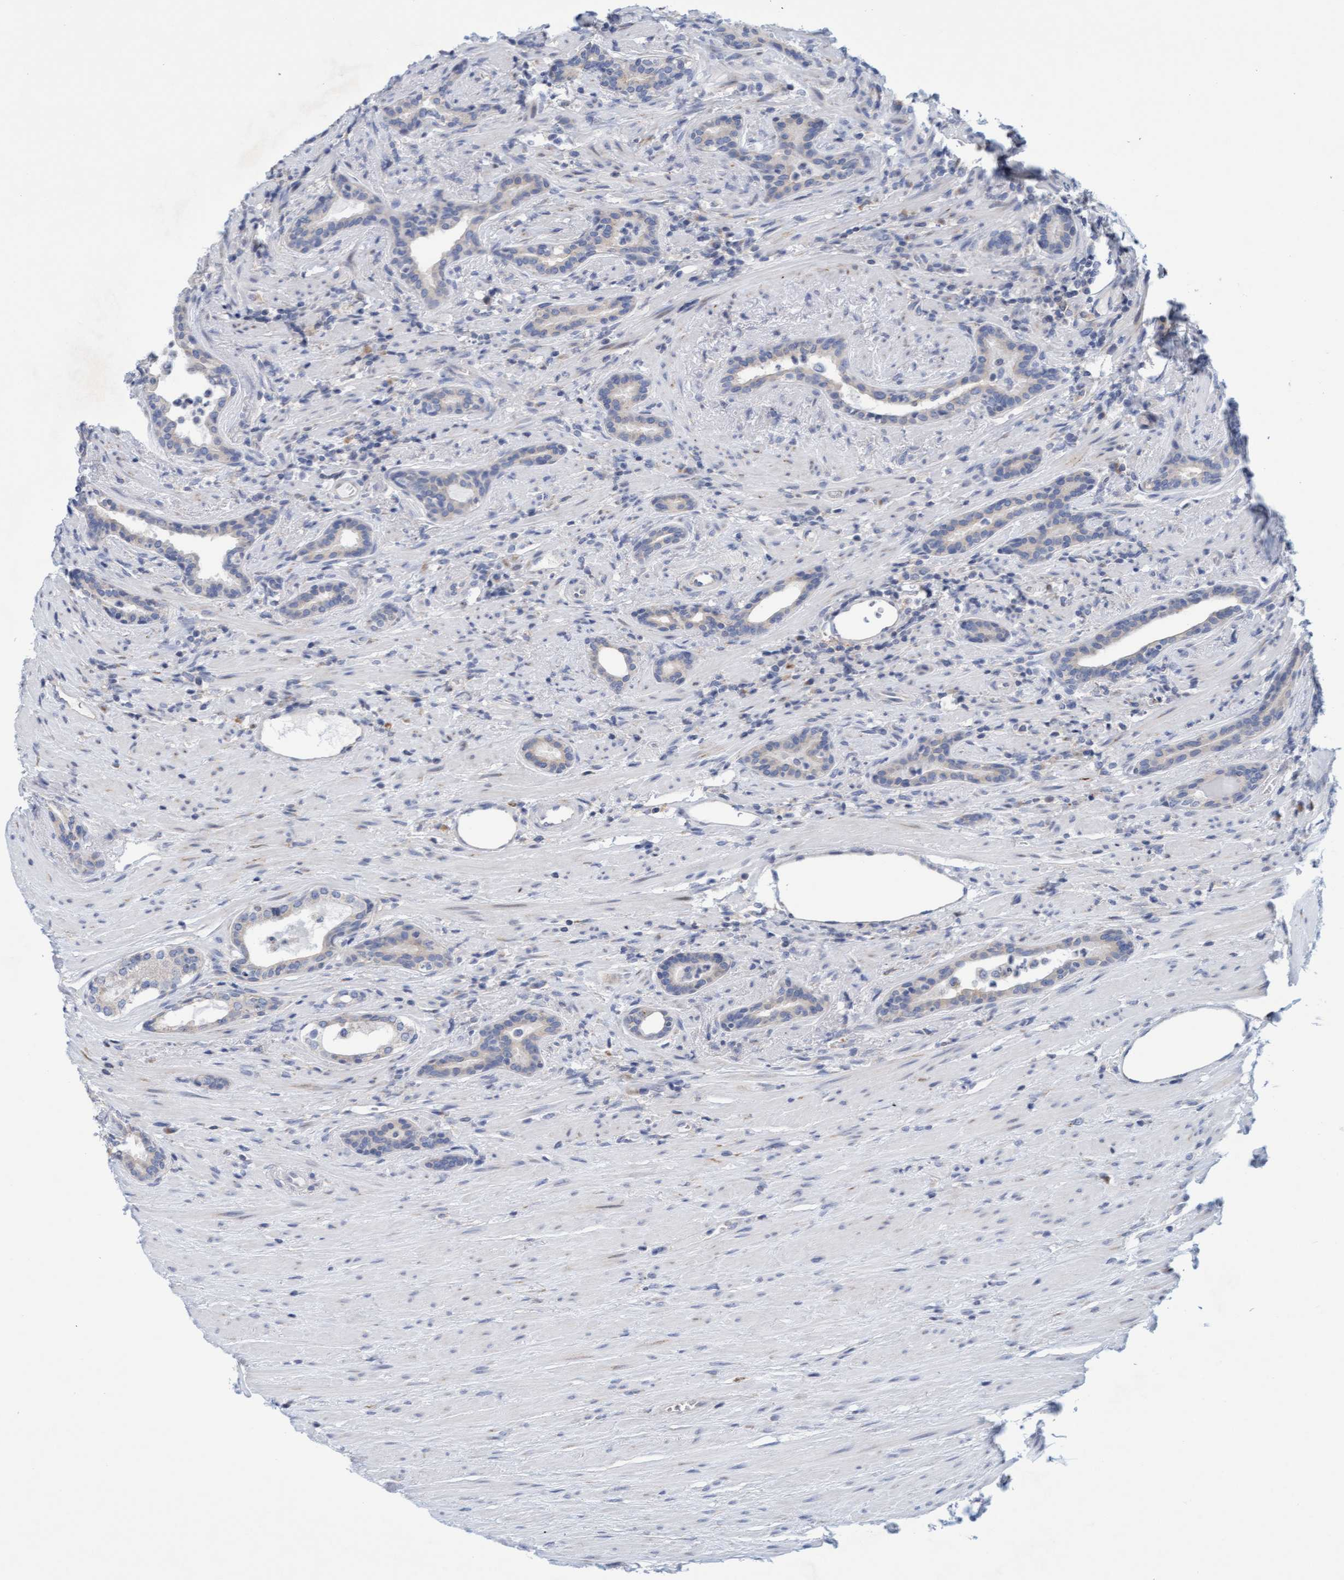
{"staining": {"intensity": "negative", "quantity": "none", "location": "none"}, "tissue": "prostate cancer", "cell_type": "Tumor cells", "image_type": "cancer", "snomed": [{"axis": "morphology", "description": "Adenocarcinoma, High grade"}, {"axis": "topography", "description": "Prostate"}], "caption": "This photomicrograph is of high-grade adenocarcinoma (prostate) stained with immunohistochemistry to label a protein in brown with the nuclei are counter-stained blue. There is no expression in tumor cells.", "gene": "SLC28A3", "patient": {"sex": "male", "age": 71}}